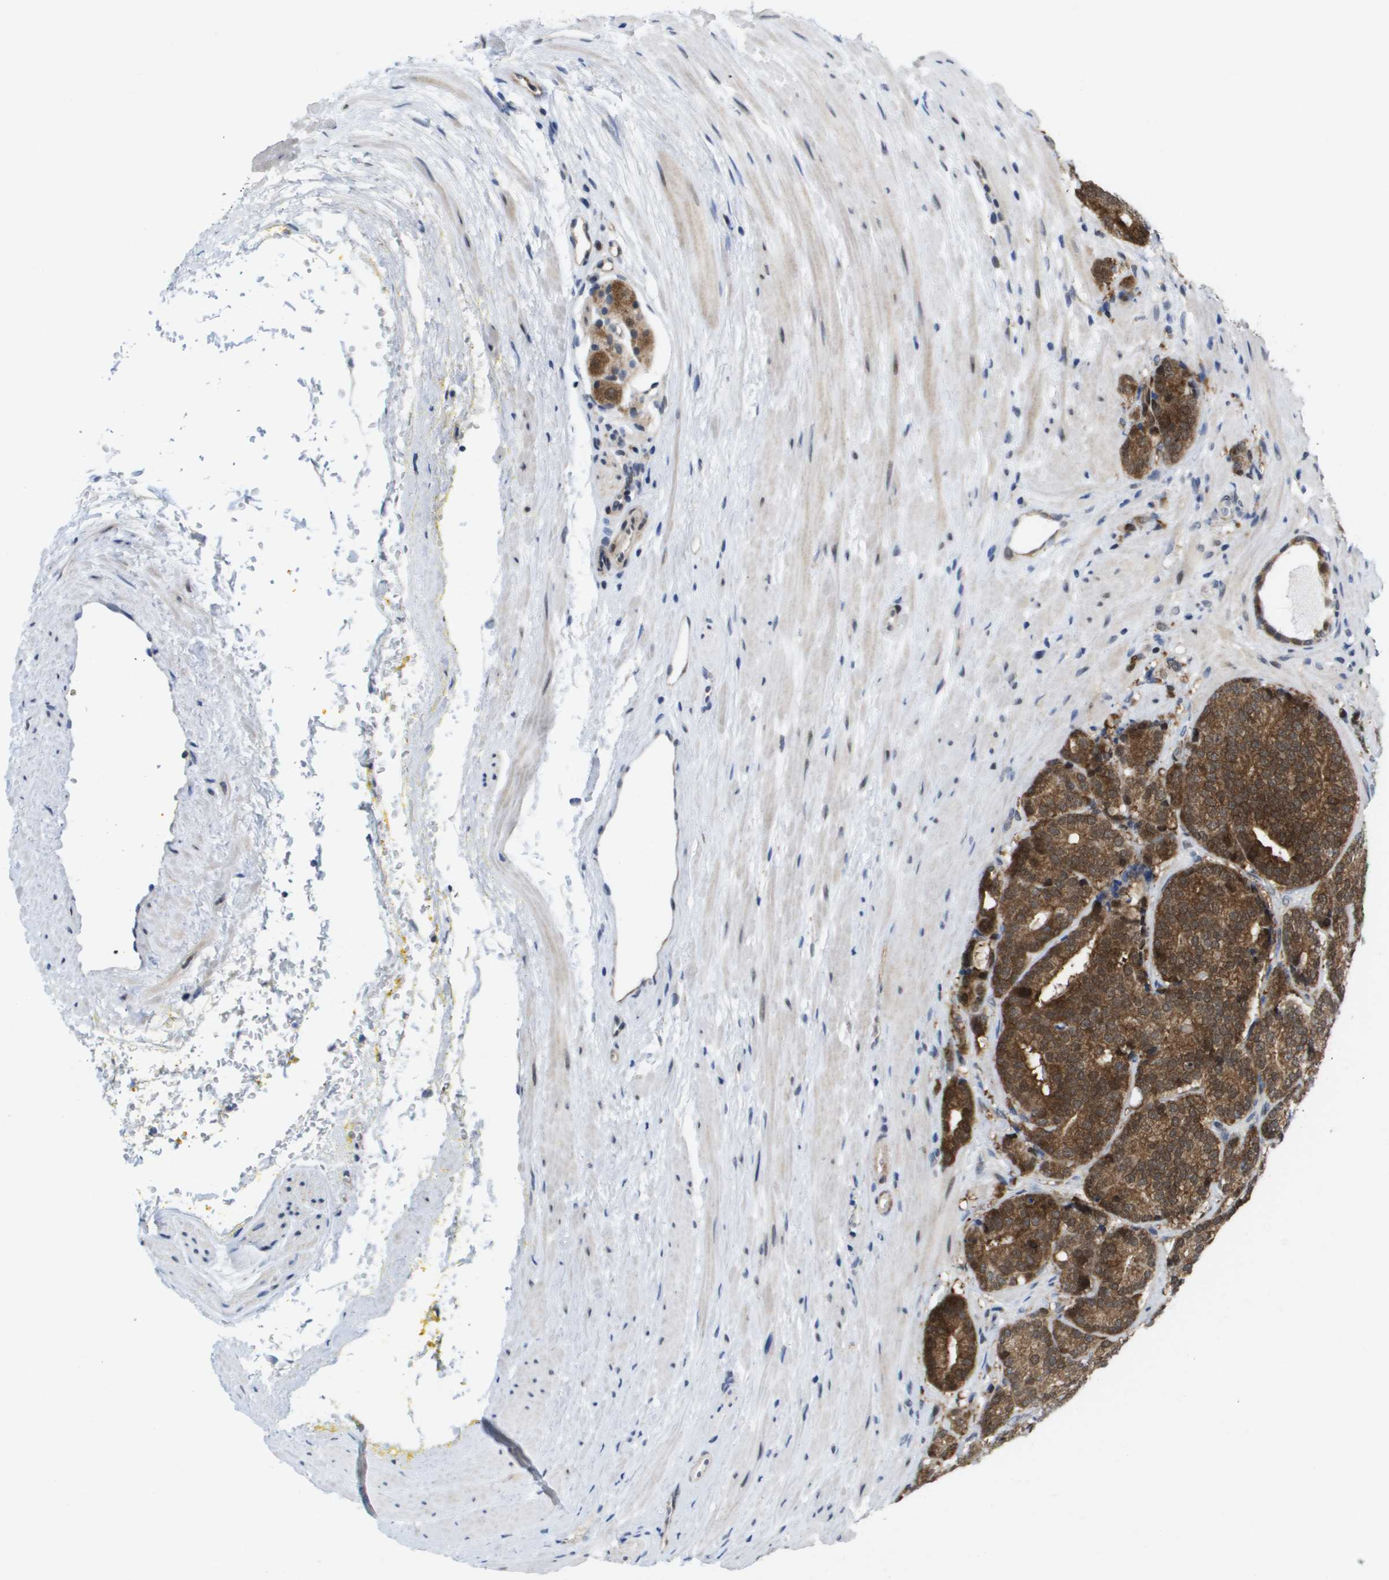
{"staining": {"intensity": "strong", "quantity": ">75%", "location": "cytoplasmic/membranous"}, "tissue": "prostate cancer", "cell_type": "Tumor cells", "image_type": "cancer", "snomed": [{"axis": "morphology", "description": "Adenocarcinoma, High grade"}, {"axis": "topography", "description": "Prostate"}], "caption": "A brown stain highlights strong cytoplasmic/membranous positivity of a protein in human prostate adenocarcinoma (high-grade) tumor cells. (Stains: DAB (3,3'-diaminobenzidine) in brown, nuclei in blue, Microscopy: brightfield microscopy at high magnification).", "gene": "FKBP4", "patient": {"sex": "male", "age": 61}}